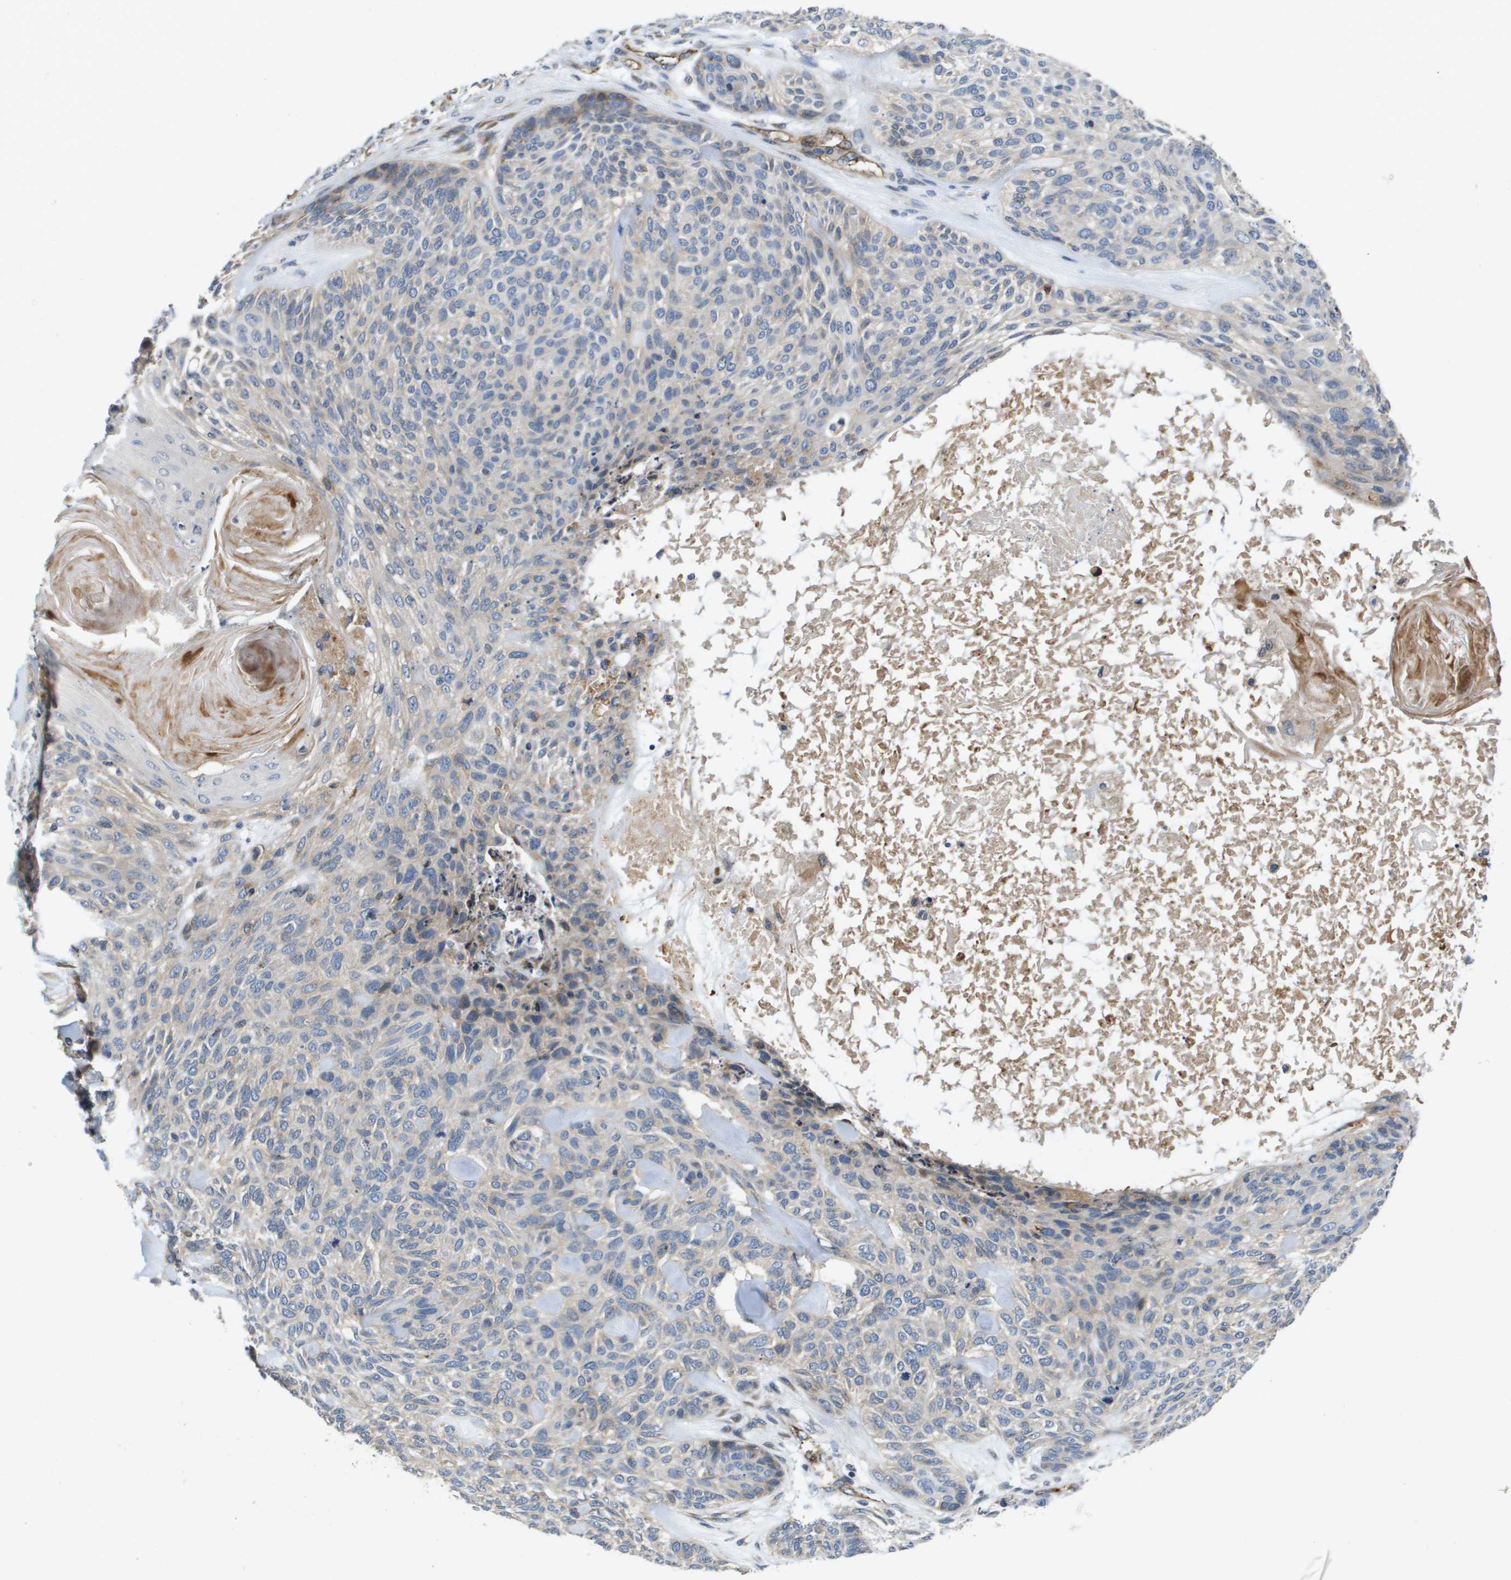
{"staining": {"intensity": "negative", "quantity": "none", "location": "none"}, "tissue": "skin cancer", "cell_type": "Tumor cells", "image_type": "cancer", "snomed": [{"axis": "morphology", "description": "Basal cell carcinoma"}, {"axis": "topography", "description": "Skin"}], "caption": "IHC image of skin basal cell carcinoma stained for a protein (brown), which reveals no staining in tumor cells.", "gene": "ENTPD2", "patient": {"sex": "male", "age": 55}}